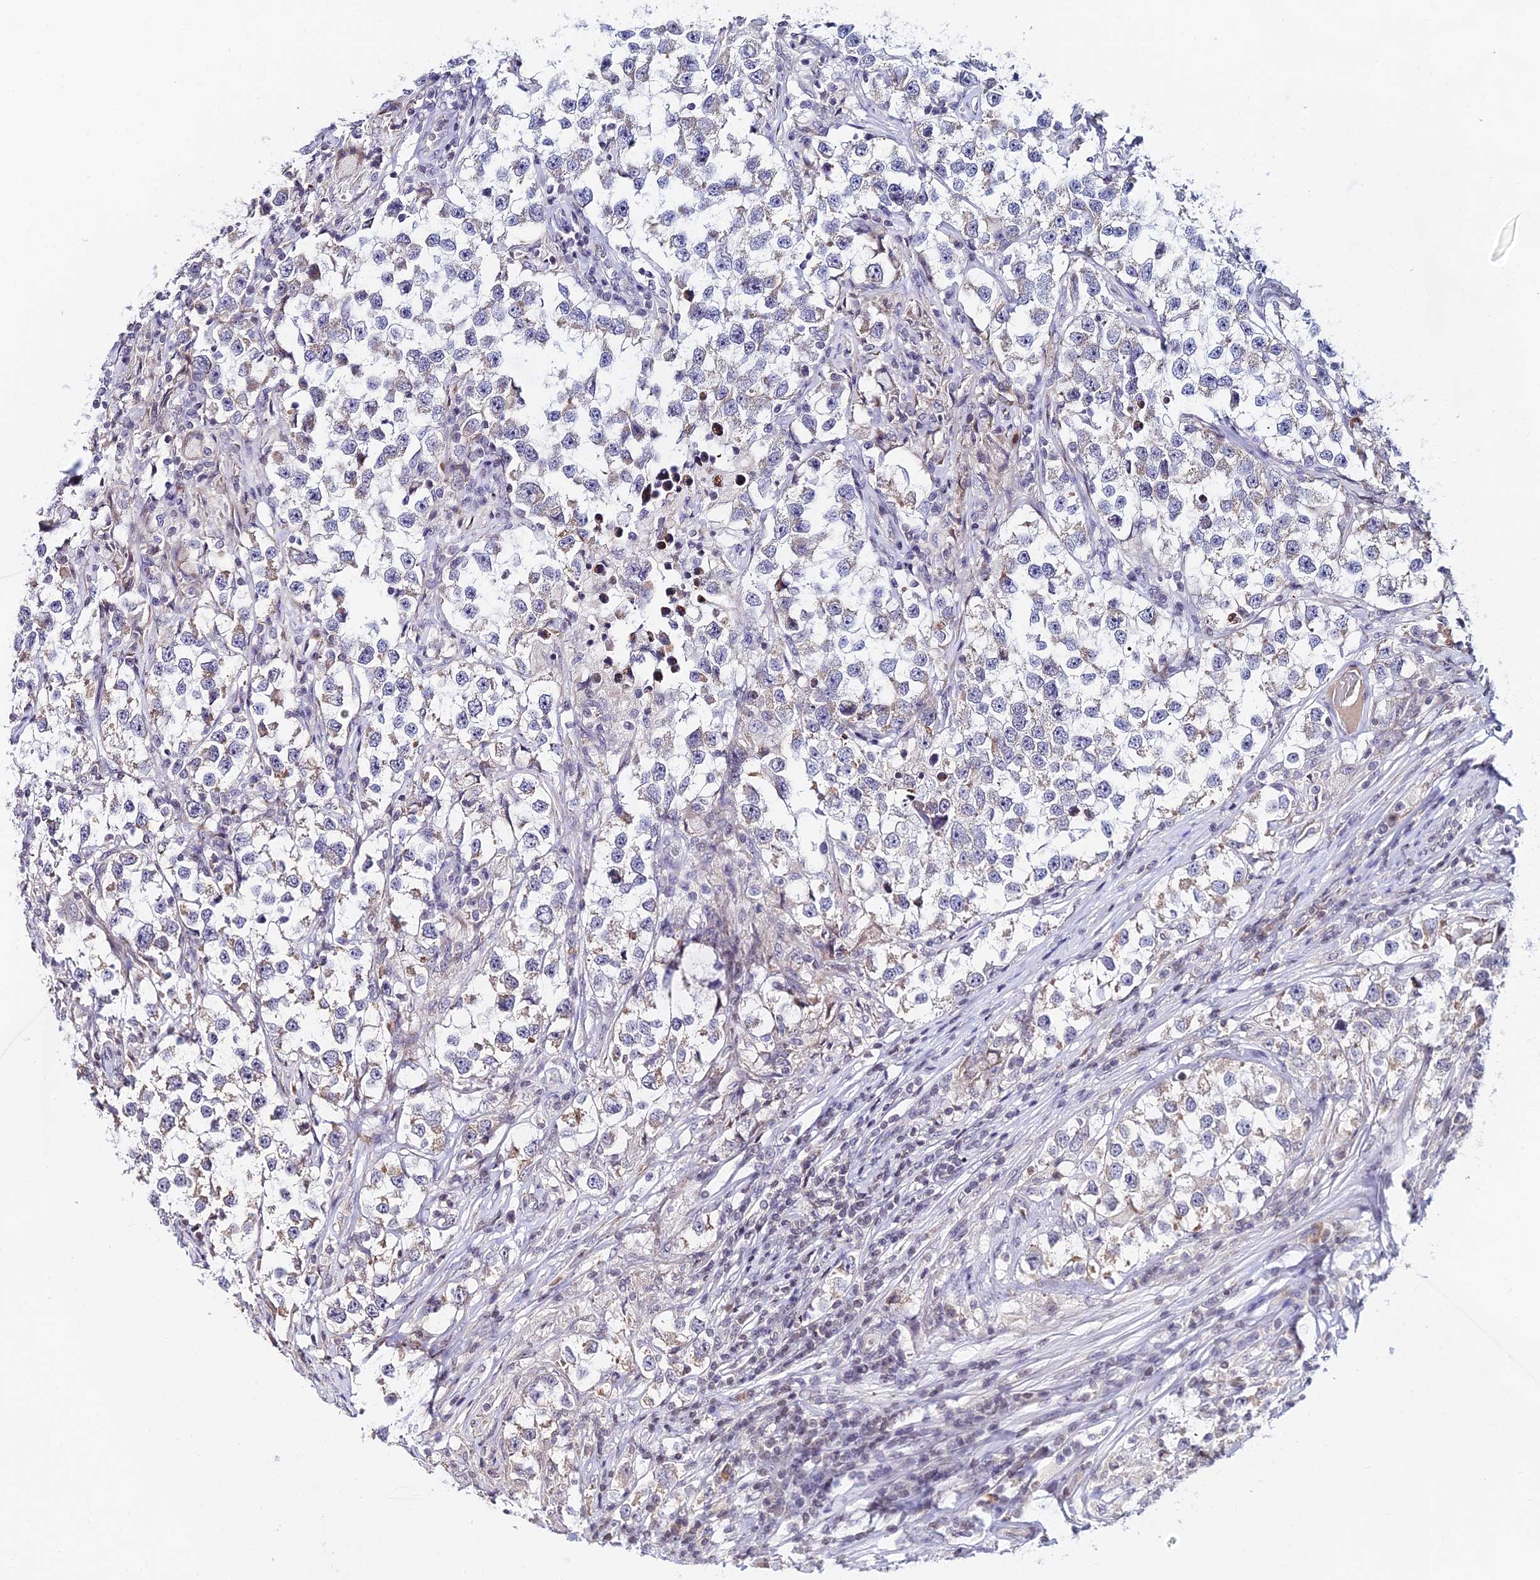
{"staining": {"intensity": "negative", "quantity": "none", "location": "none"}, "tissue": "testis cancer", "cell_type": "Tumor cells", "image_type": "cancer", "snomed": [{"axis": "morphology", "description": "Seminoma, NOS"}, {"axis": "topography", "description": "Testis"}], "caption": "Immunohistochemistry (IHC) of human testis cancer (seminoma) demonstrates no staining in tumor cells.", "gene": "CDNF", "patient": {"sex": "male", "age": 46}}